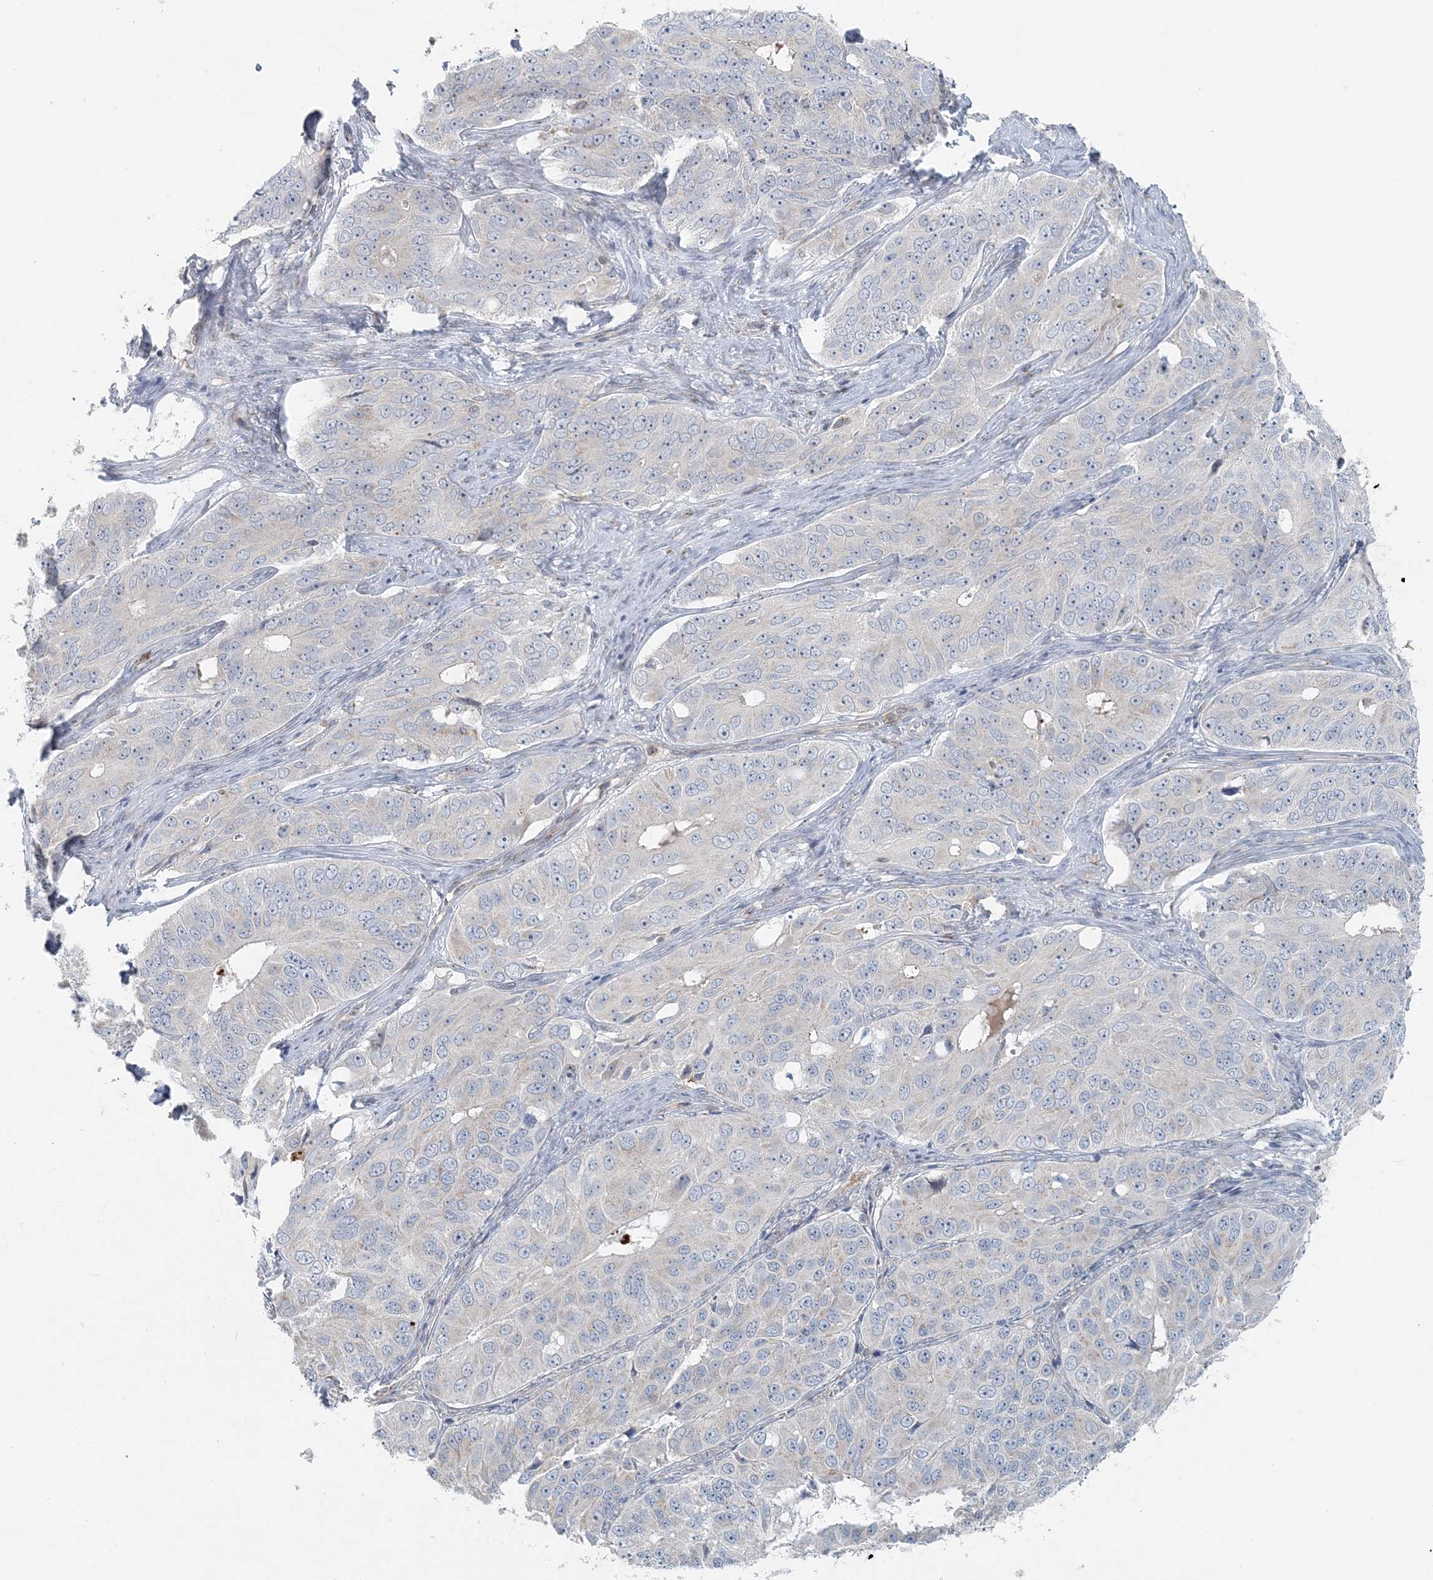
{"staining": {"intensity": "negative", "quantity": "none", "location": "none"}, "tissue": "ovarian cancer", "cell_type": "Tumor cells", "image_type": "cancer", "snomed": [{"axis": "morphology", "description": "Carcinoma, endometroid"}, {"axis": "topography", "description": "Ovary"}], "caption": "Immunohistochemical staining of ovarian cancer reveals no significant staining in tumor cells. (DAB immunohistochemistry (IHC) visualized using brightfield microscopy, high magnification).", "gene": "NAA11", "patient": {"sex": "female", "age": 51}}